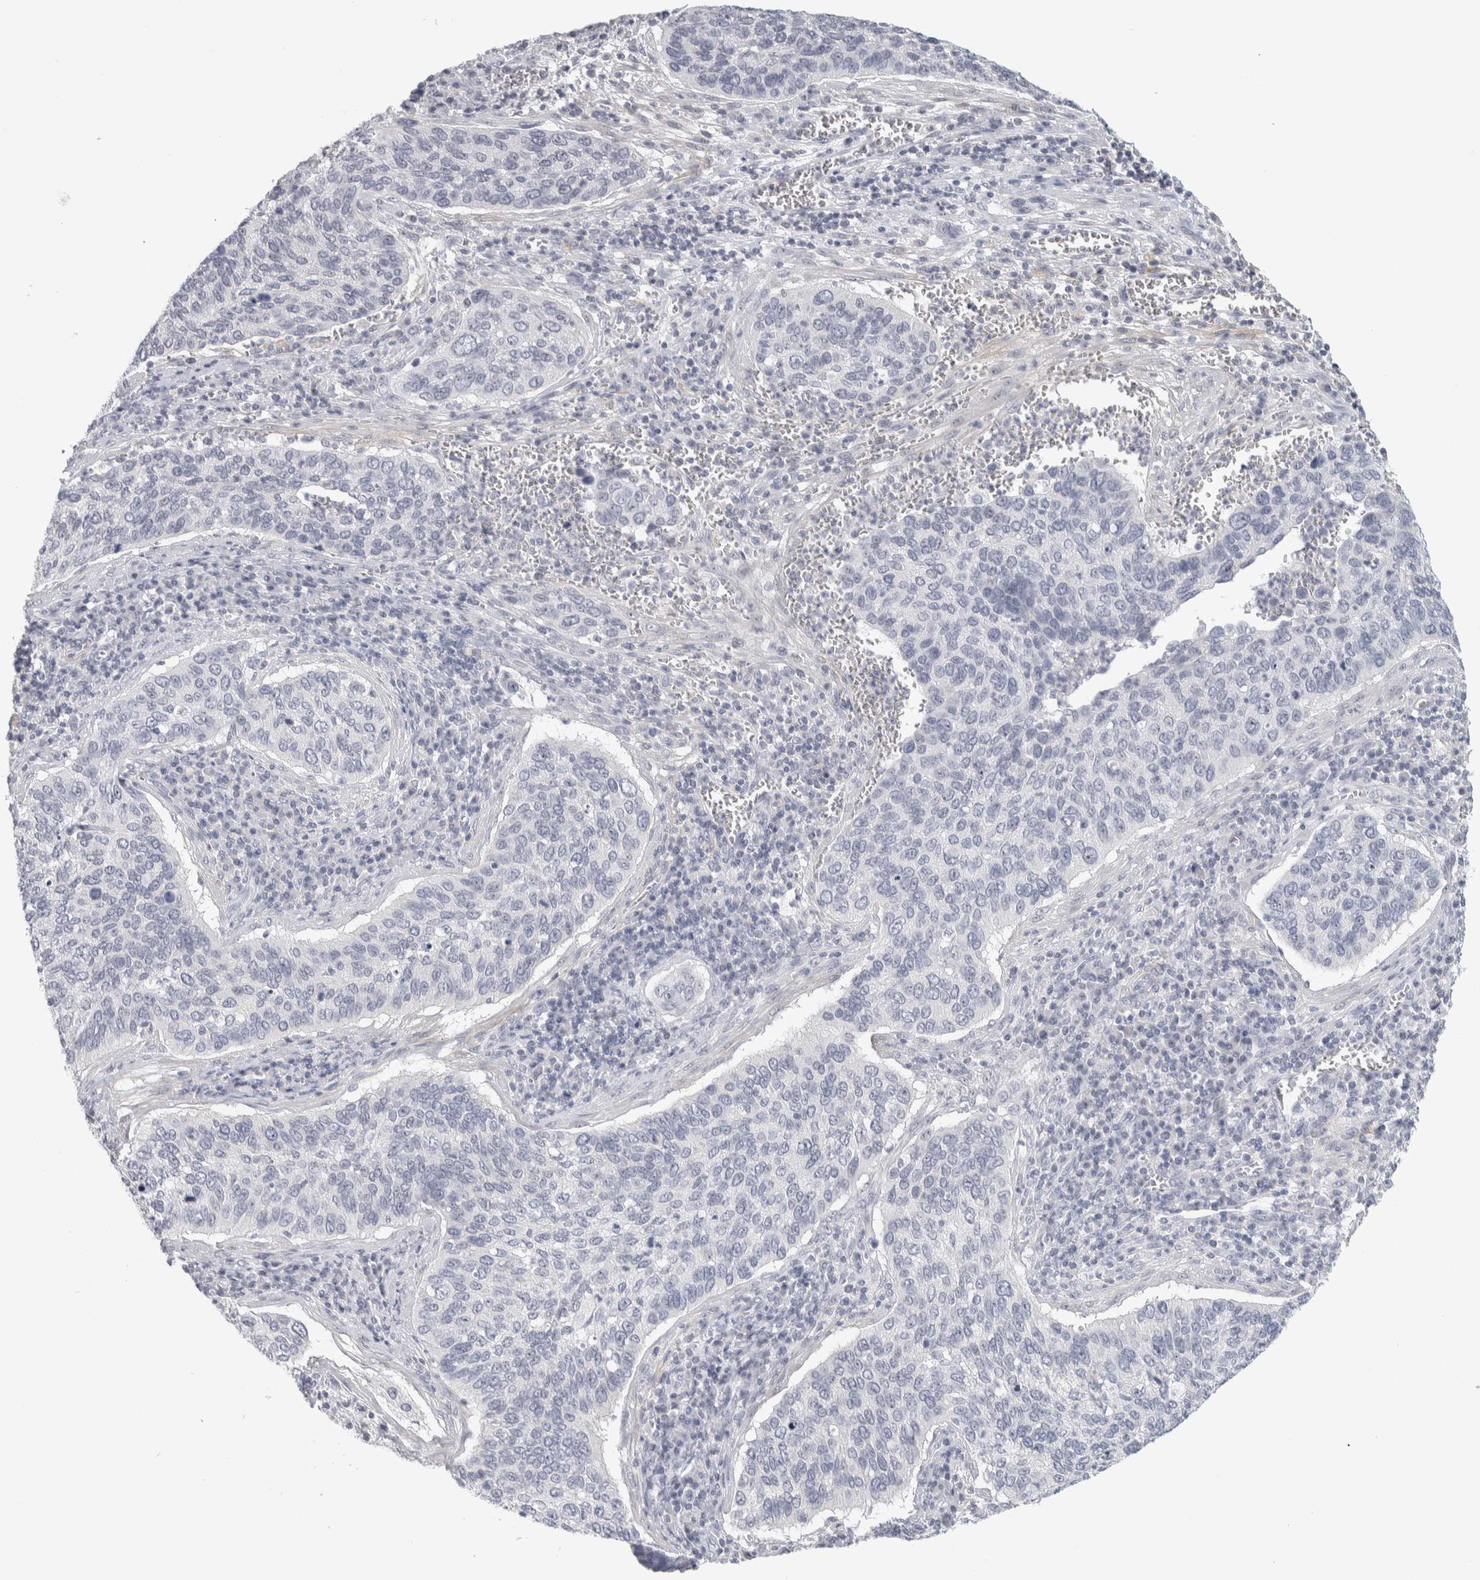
{"staining": {"intensity": "weak", "quantity": "<25%", "location": "nuclear"}, "tissue": "cervical cancer", "cell_type": "Tumor cells", "image_type": "cancer", "snomed": [{"axis": "morphology", "description": "Squamous cell carcinoma, NOS"}, {"axis": "topography", "description": "Cervix"}], "caption": "Cervical cancer (squamous cell carcinoma) was stained to show a protein in brown. There is no significant positivity in tumor cells.", "gene": "DCXR", "patient": {"sex": "female", "age": 53}}